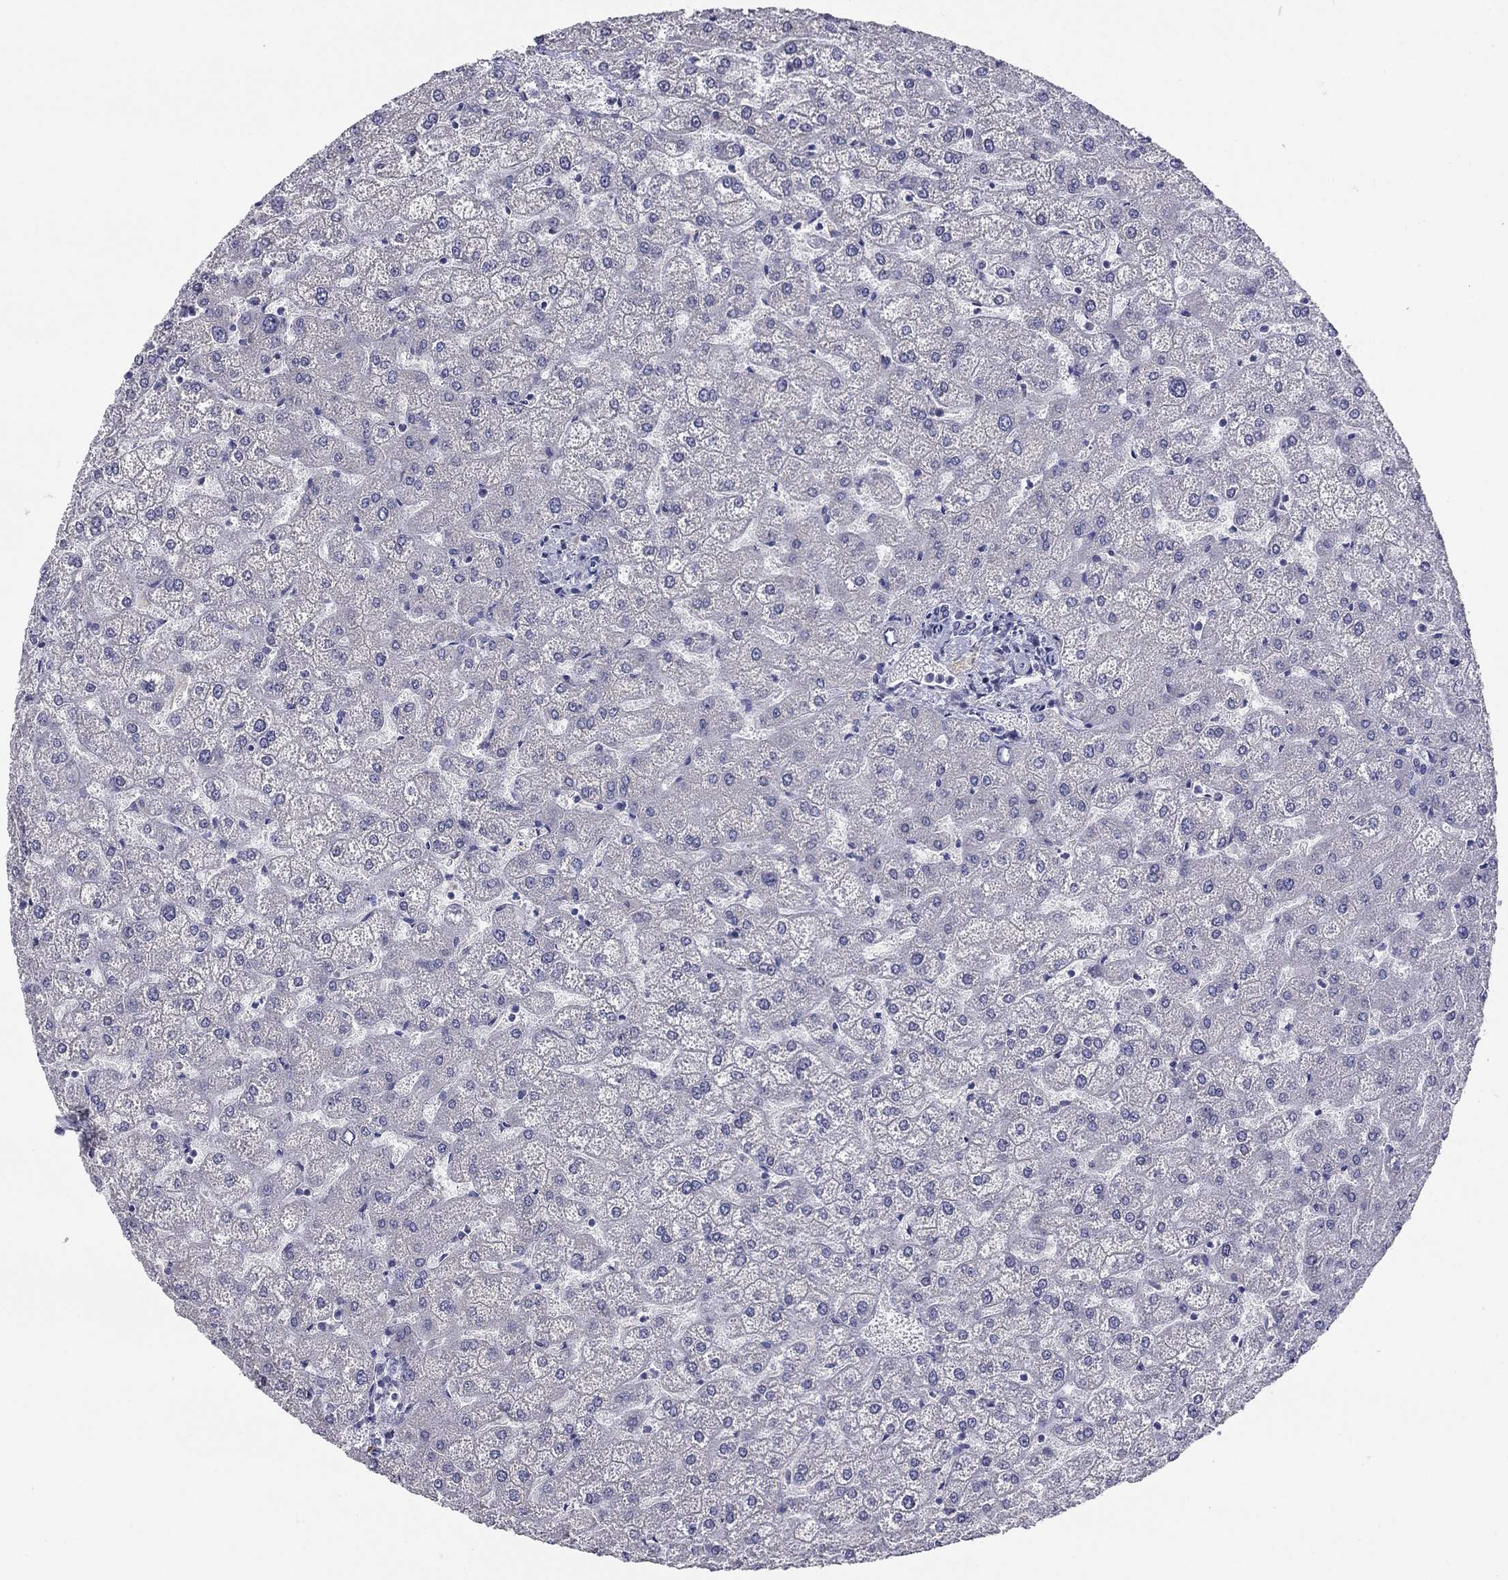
{"staining": {"intensity": "negative", "quantity": "none", "location": "none"}, "tissue": "liver", "cell_type": "Cholangiocytes", "image_type": "normal", "snomed": [{"axis": "morphology", "description": "Normal tissue, NOS"}, {"axis": "topography", "description": "Liver"}], "caption": "An IHC photomicrograph of unremarkable liver is shown. There is no staining in cholangiocytes of liver. (DAB immunohistochemistry (IHC) visualized using brightfield microscopy, high magnification).", "gene": "GRK7", "patient": {"sex": "female", "age": 32}}